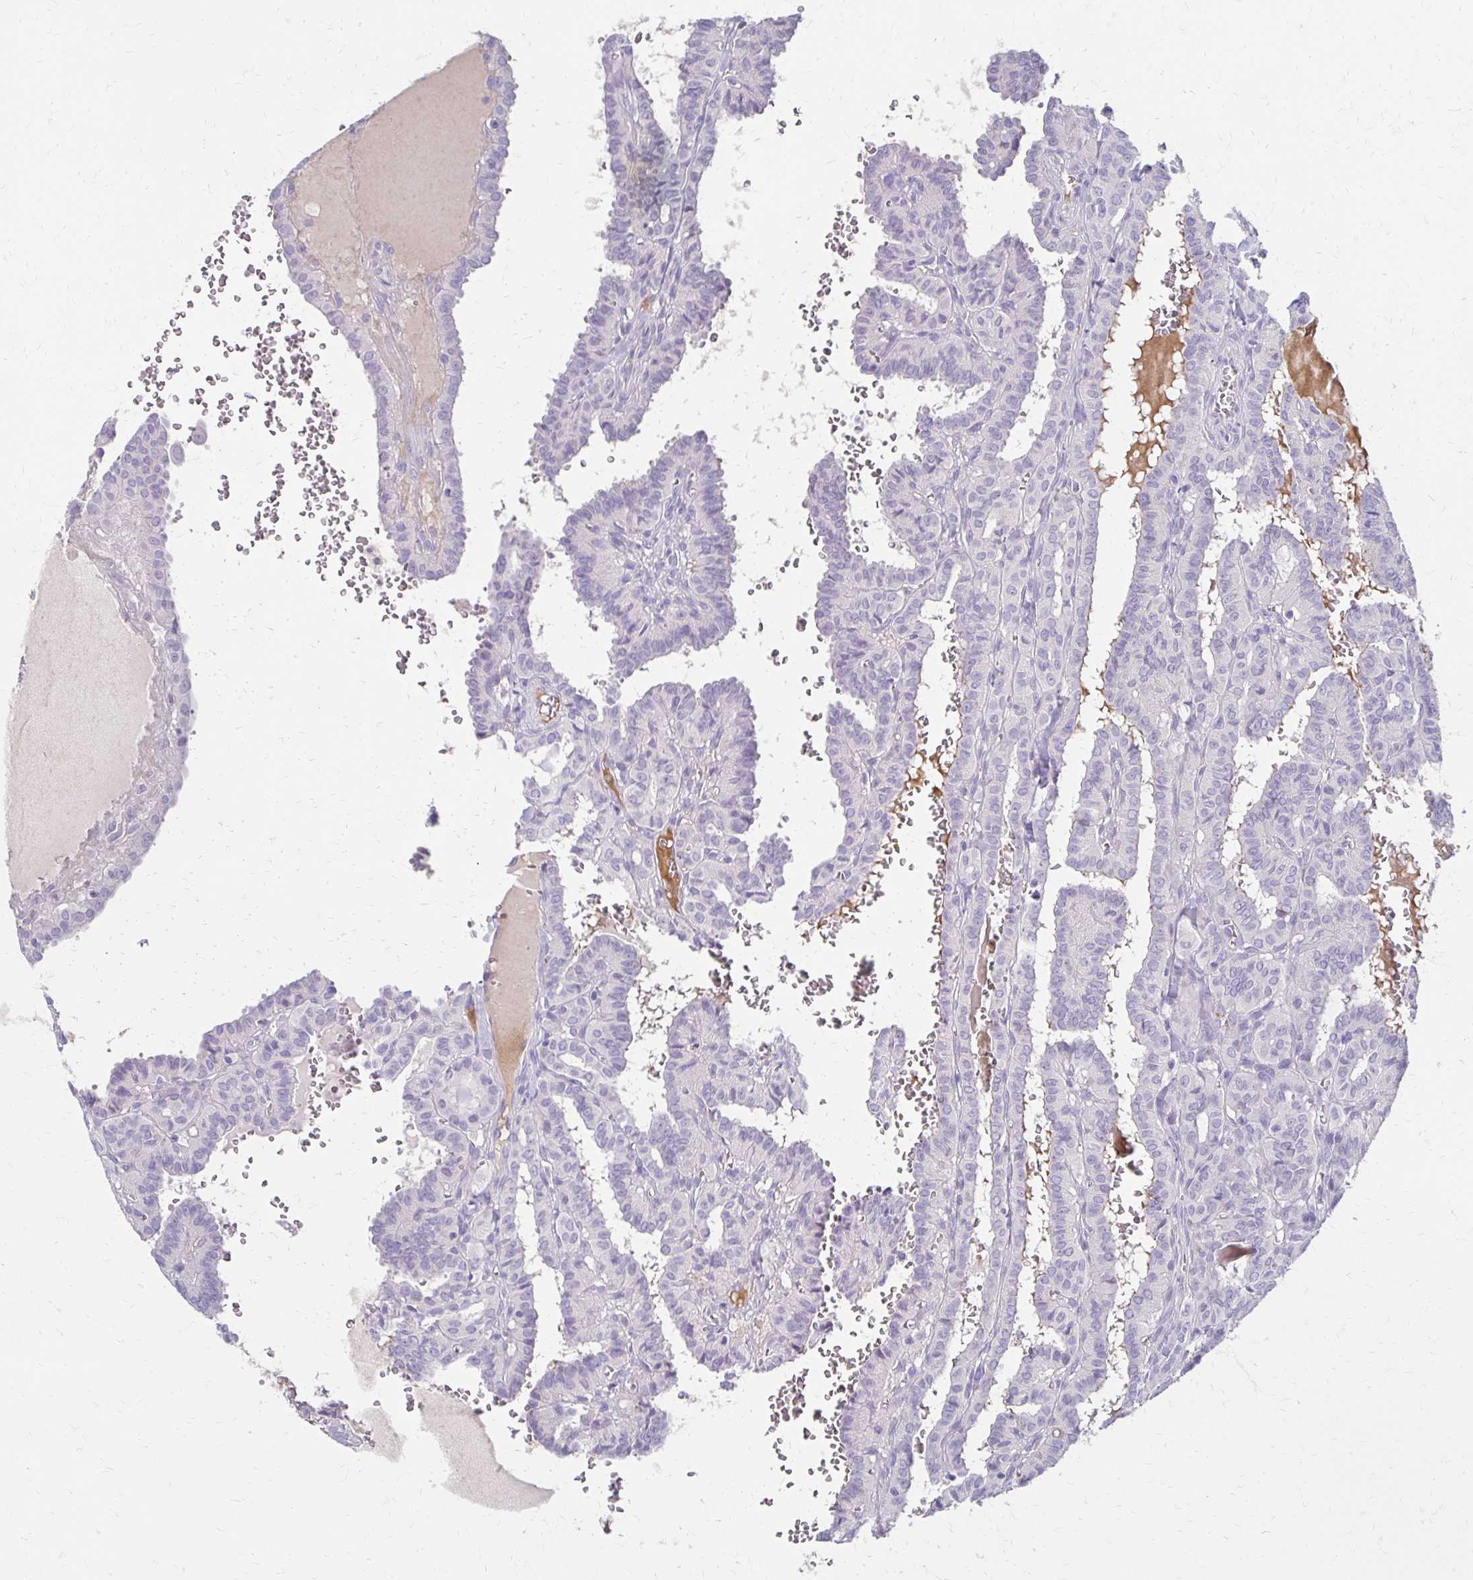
{"staining": {"intensity": "negative", "quantity": "none", "location": "none"}, "tissue": "thyroid cancer", "cell_type": "Tumor cells", "image_type": "cancer", "snomed": [{"axis": "morphology", "description": "Papillary adenocarcinoma, NOS"}, {"axis": "topography", "description": "Thyroid gland"}], "caption": "Protein analysis of thyroid cancer exhibits no significant staining in tumor cells.", "gene": "BBS12", "patient": {"sex": "female", "age": 21}}